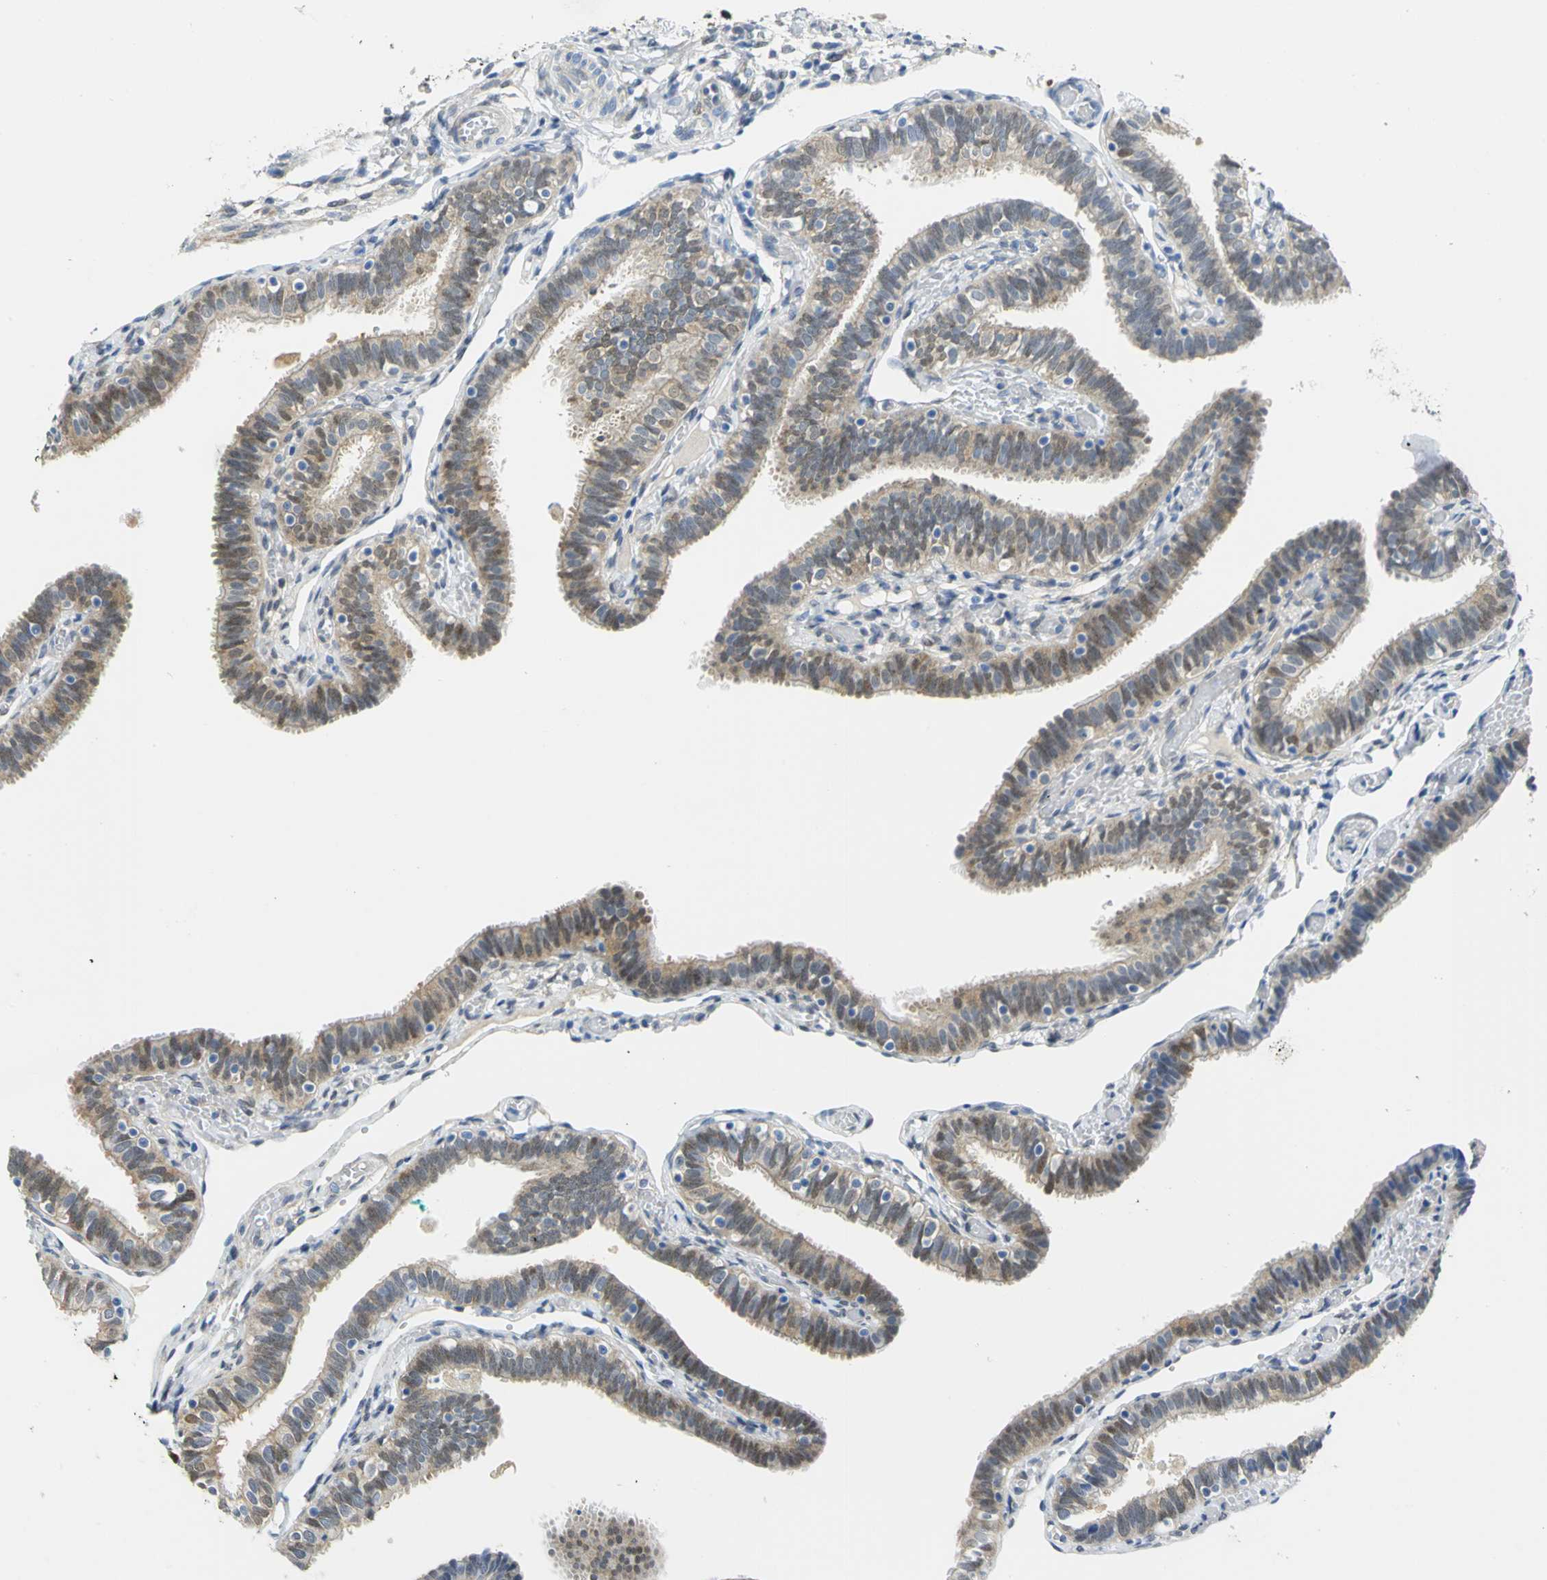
{"staining": {"intensity": "weak", "quantity": ">75%", "location": "cytoplasmic/membranous"}, "tissue": "fallopian tube", "cell_type": "Glandular cells", "image_type": "normal", "snomed": [{"axis": "morphology", "description": "Normal tissue, NOS"}, {"axis": "topography", "description": "Fallopian tube"}], "caption": "Glandular cells reveal low levels of weak cytoplasmic/membranous positivity in approximately >75% of cells in unremarkable human fallopian tube.", "gene": "PGM3", "patient": {"sex": "female", "age": 46}}